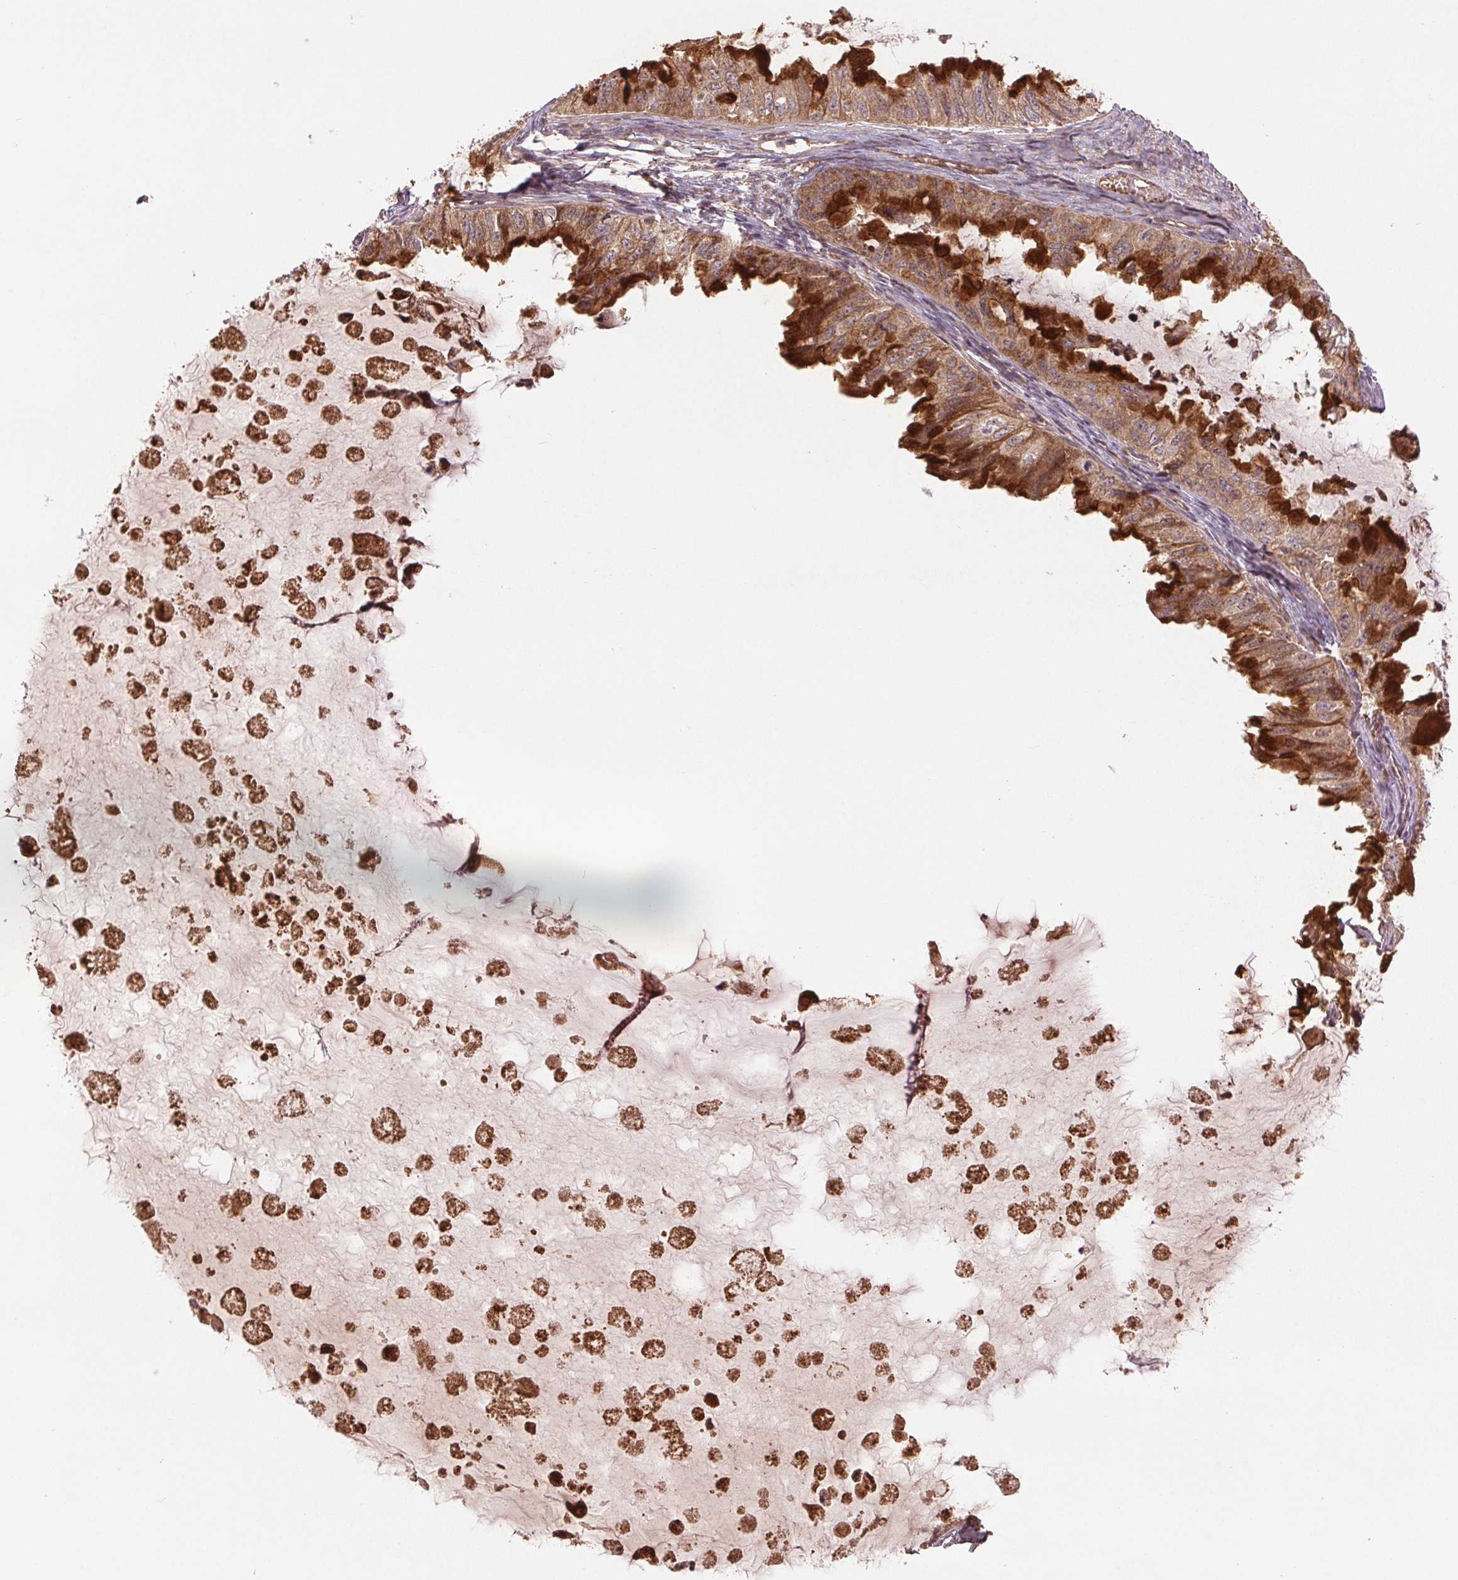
{"staining": {"intensity": "strong", "quantity": ">75%", "location": "cytoplasmic/membranous"}, "tissue": "ovarian cancer", "cell_type": "Tumor cells", "image_type": "cancer", "snomed": [{"axis": "morphology", "description": "Cystadenocarcinoma, mucinous, NOS"}, {"axis": "topography", "description": "Ovary"}], "caption": "Protein expression analysis of human ovarian cancer reveals strong cytoplasmic/membranous staining in about >75% of tumor cells.", "gene": "STARD7", "patient": {"sex": "female", "age": 72}}